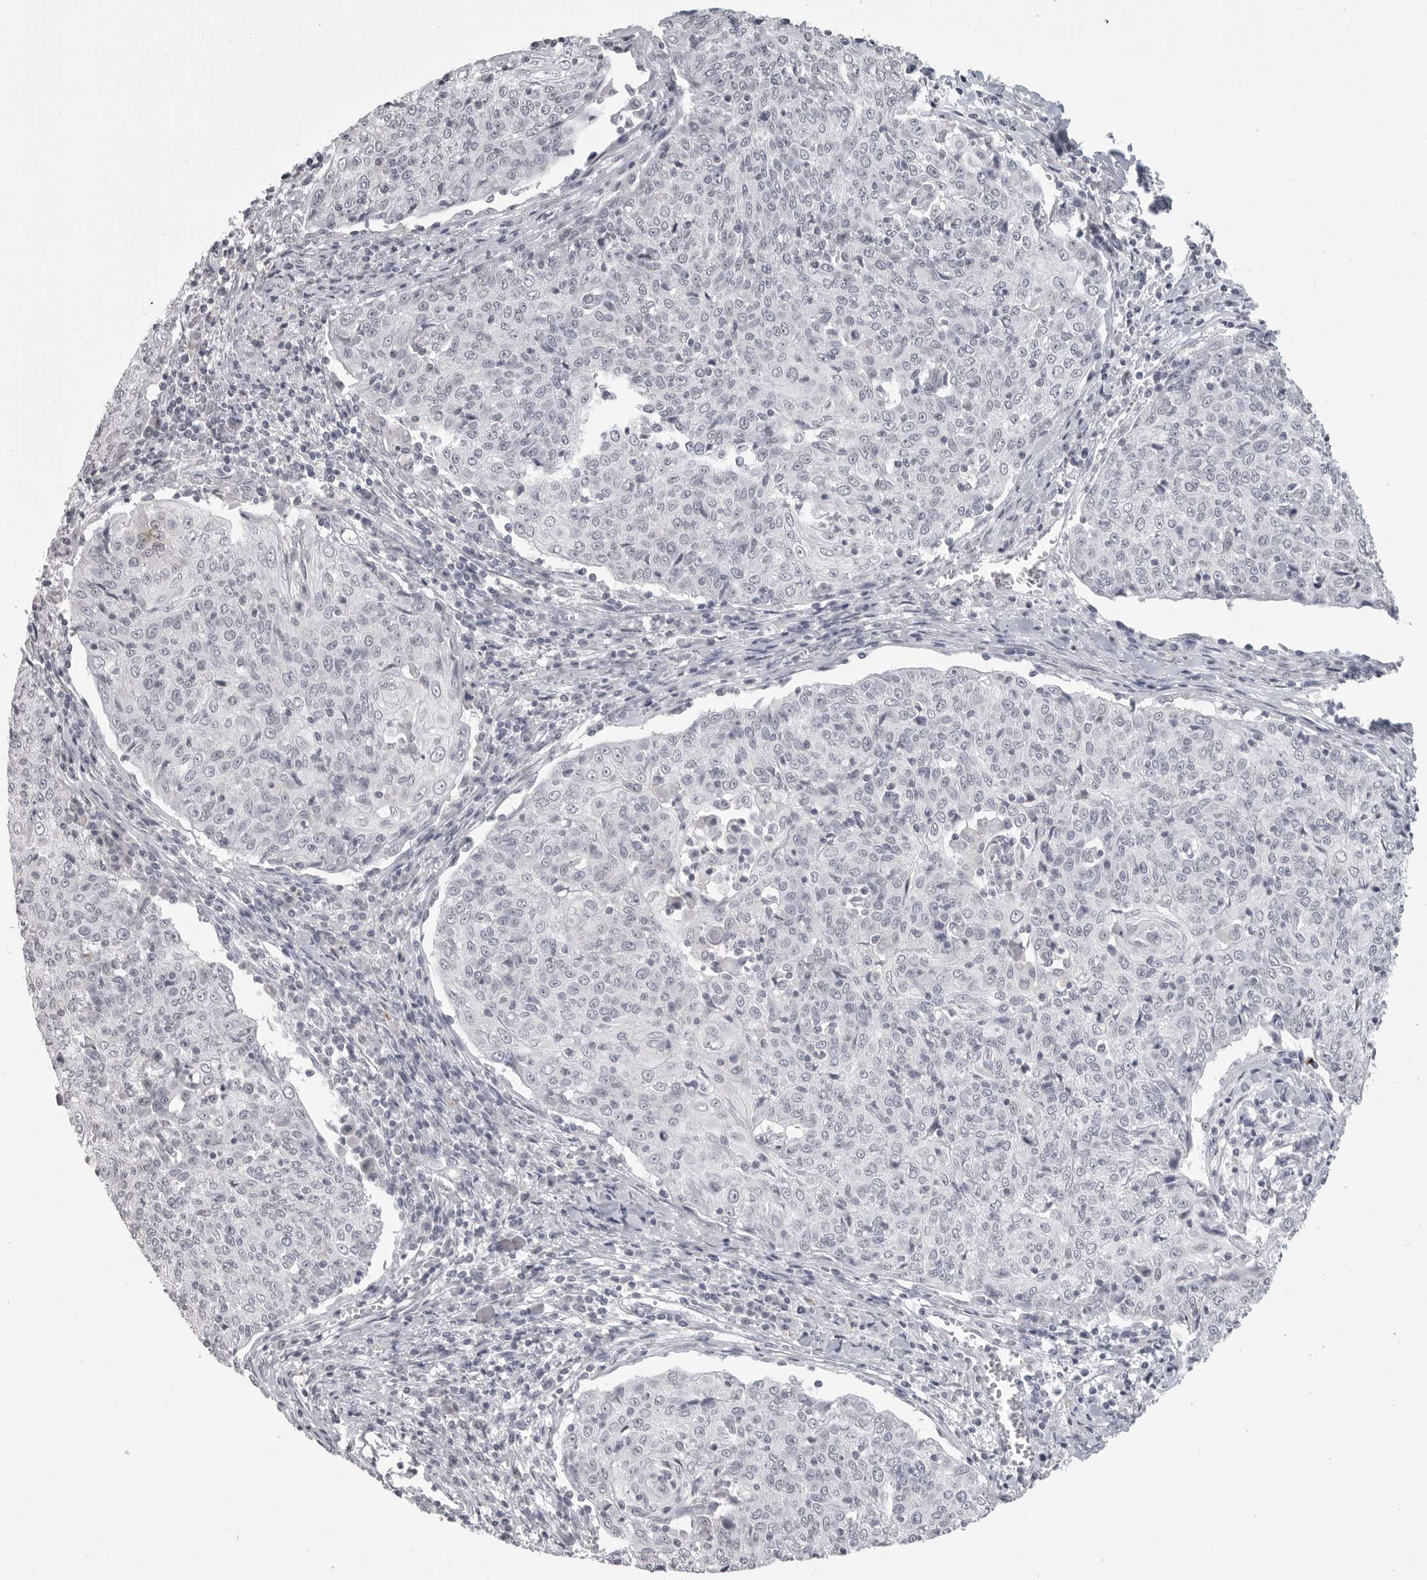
{"staining": {"intensity": "negative", "quantity": "none", "location": "none"}, "tissue": "cervical cancer", "cell_type": "Tumor cells", "image_type": "cancer", "snomed": [{"axis": "morphology", "description": "Squamous cell carcinoma, NOS"}, {"axis": "topography", "description": "Cervix"}], "caption": "This is a image of immunohistochemistry (IHC) staining of cervical cancer (squamous cell carcinoma), which shows no positivity in tumor cells. Brightfield microscopy of immunohistochemistry (IHC) stained with DAB (3,3'-diaminobenzidine) (brown) and hematoxylin (blue), captured at high magnification.", "gene": "PRSS1", "patient": {"sex": "female", "age": 48}}